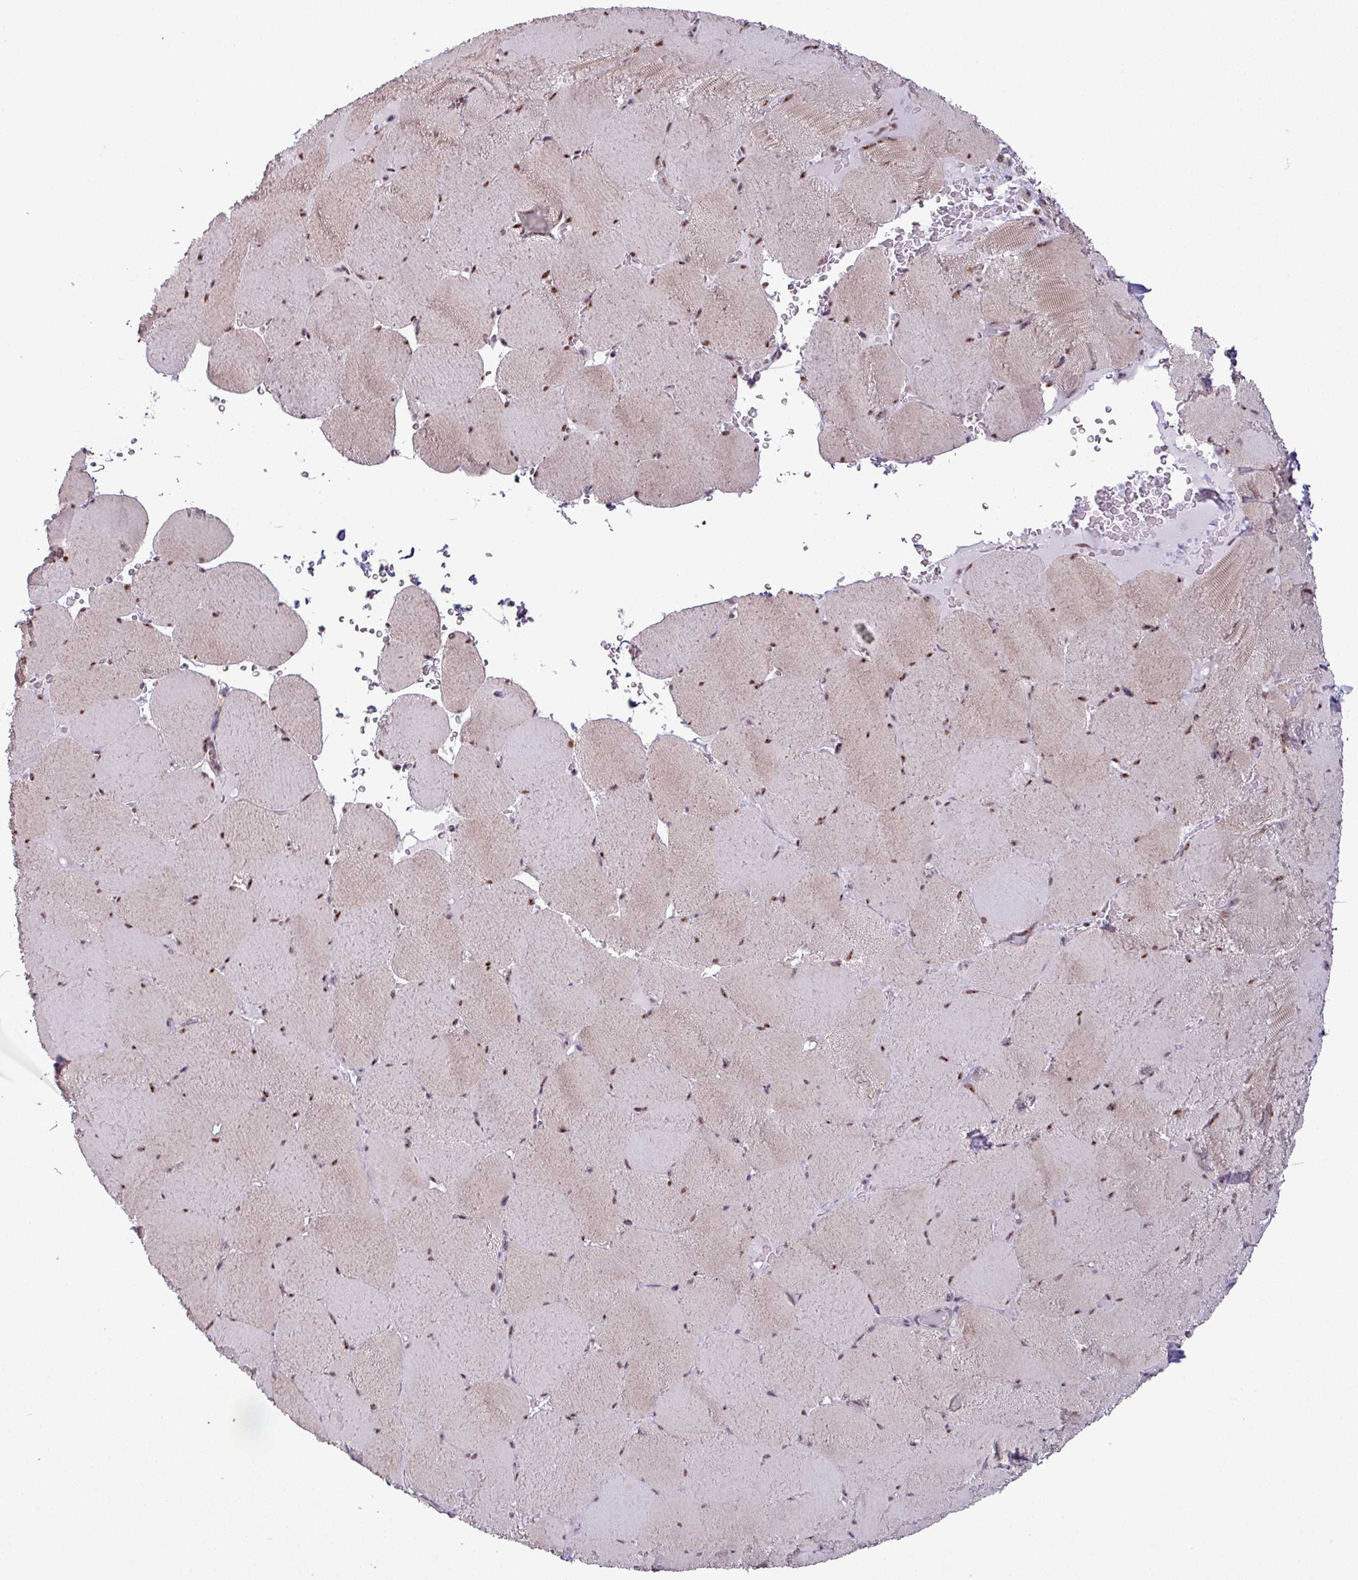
{"staining": {"intensity": "moderate", "quantity": "25%-75%", "location": "cytoplasmic/membranous,nuclear"}, "tissue": "skeletal muscle", "cell_type": "Myocytes", "image_type": "normal", "snomed": [{"axis": "morphology", "description": "Normal tissue, NOS"}, {"axis": "topography", "description": "Skeletal muscle"}, {"axis": "topography", "description": "Head-Neck"}], "caption": "Immunohistochemical staining of unremarkable human skeletal muscle exhibits medium levels of moderate cytoplasmic/membranous,nuclear expression in about 25%-75% of myocytes.", "gene": "ZNF217", "patient": {"sex": "male", "age": 66}}